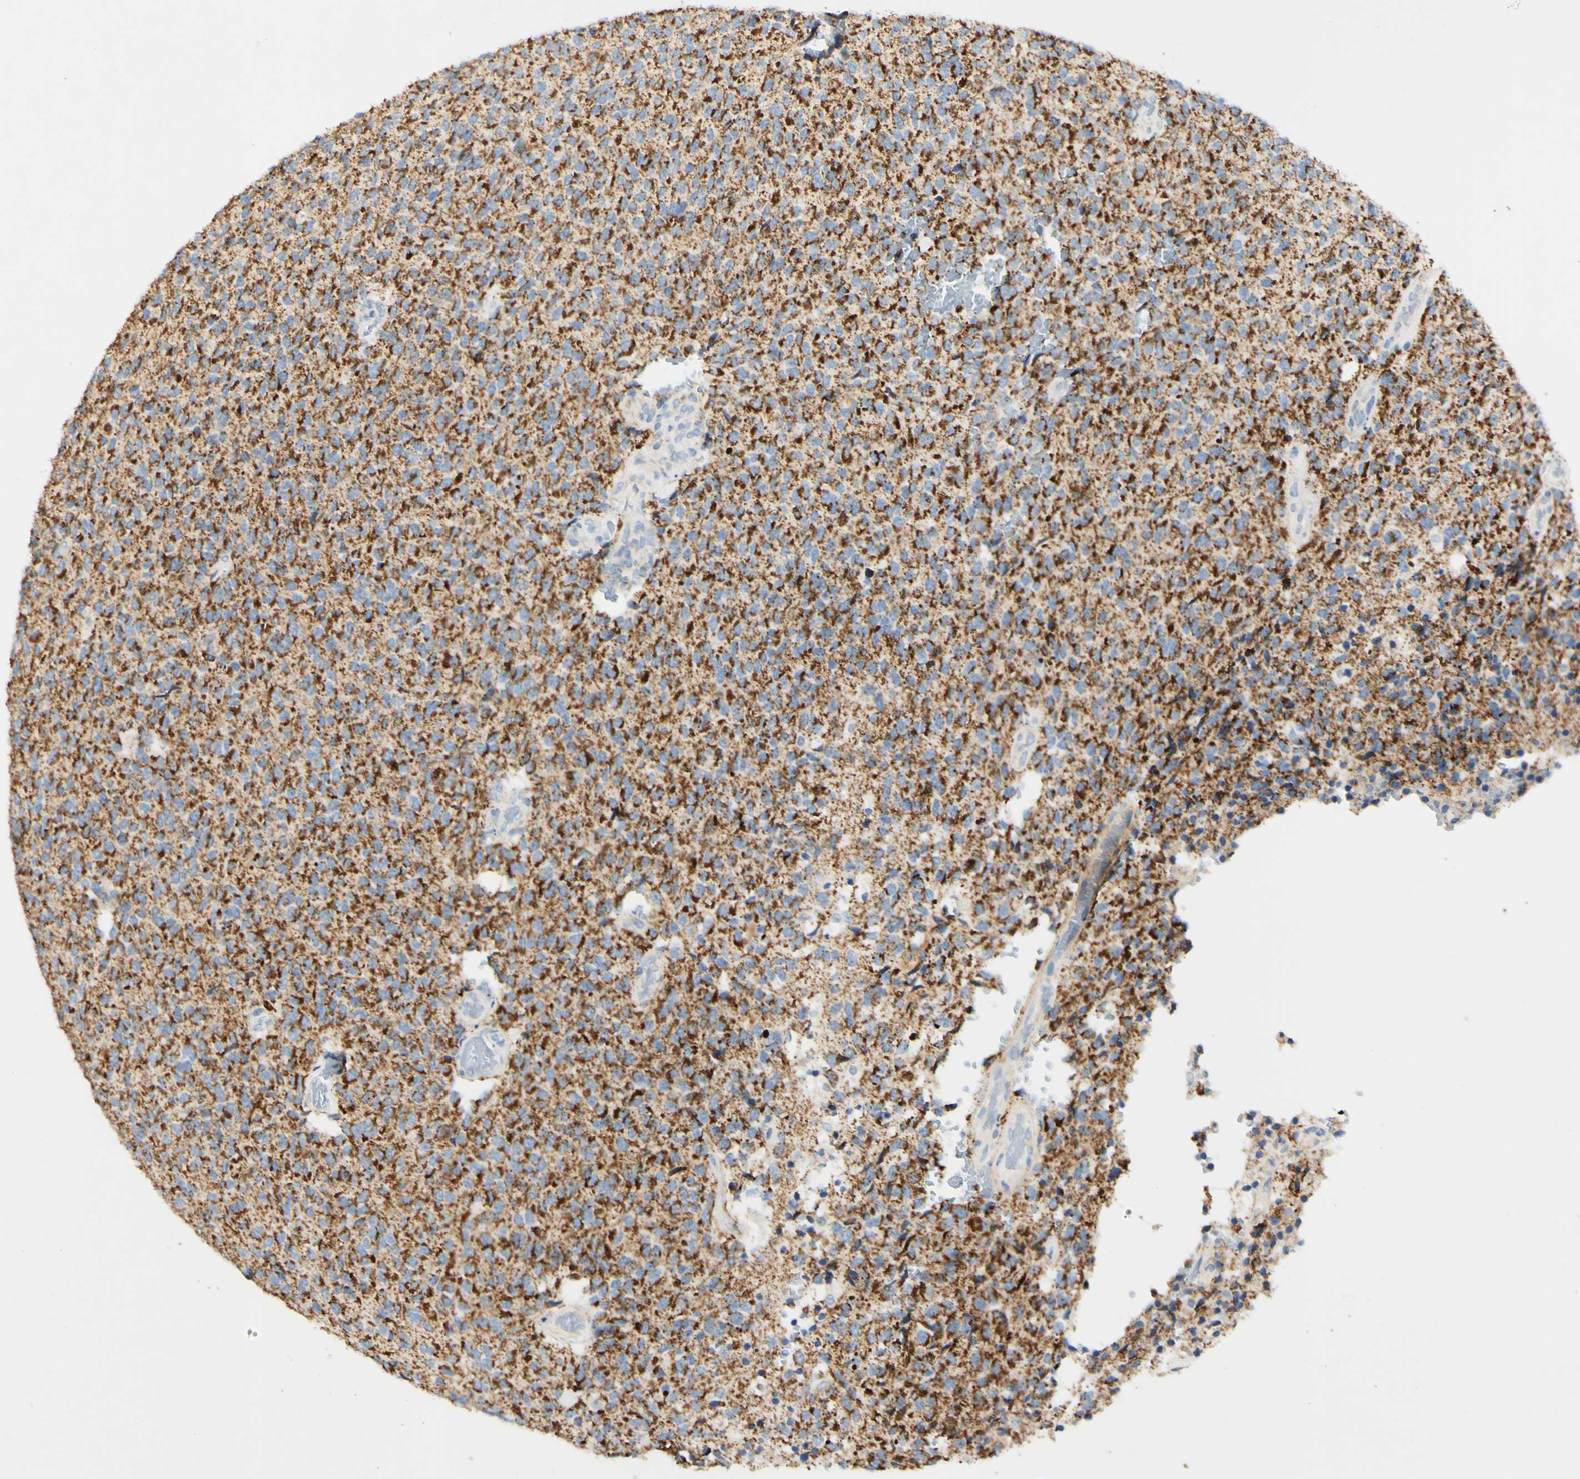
{"staining": {"intensity": "strong", "quantity": "25%-75%", "location": "cytoplasmic/membranous"}, "tissue": "glioma", "cell_type": "Tumor cells", "image_type": "cancer", "snomed": [{"axis": "morphology", "description": "Glioma, malignant, High grade"}, {"axis": "topography", "description": "pancreas cauda"}], "caption": "This histopathology image exhibits immunohistochemistry staining of glioma, with high strong cytoplasmic/membranous staining in about 25%-75% of tumor cells.", "gene": "OXCT1", "patient": {"sex": "male", "age": 60}}